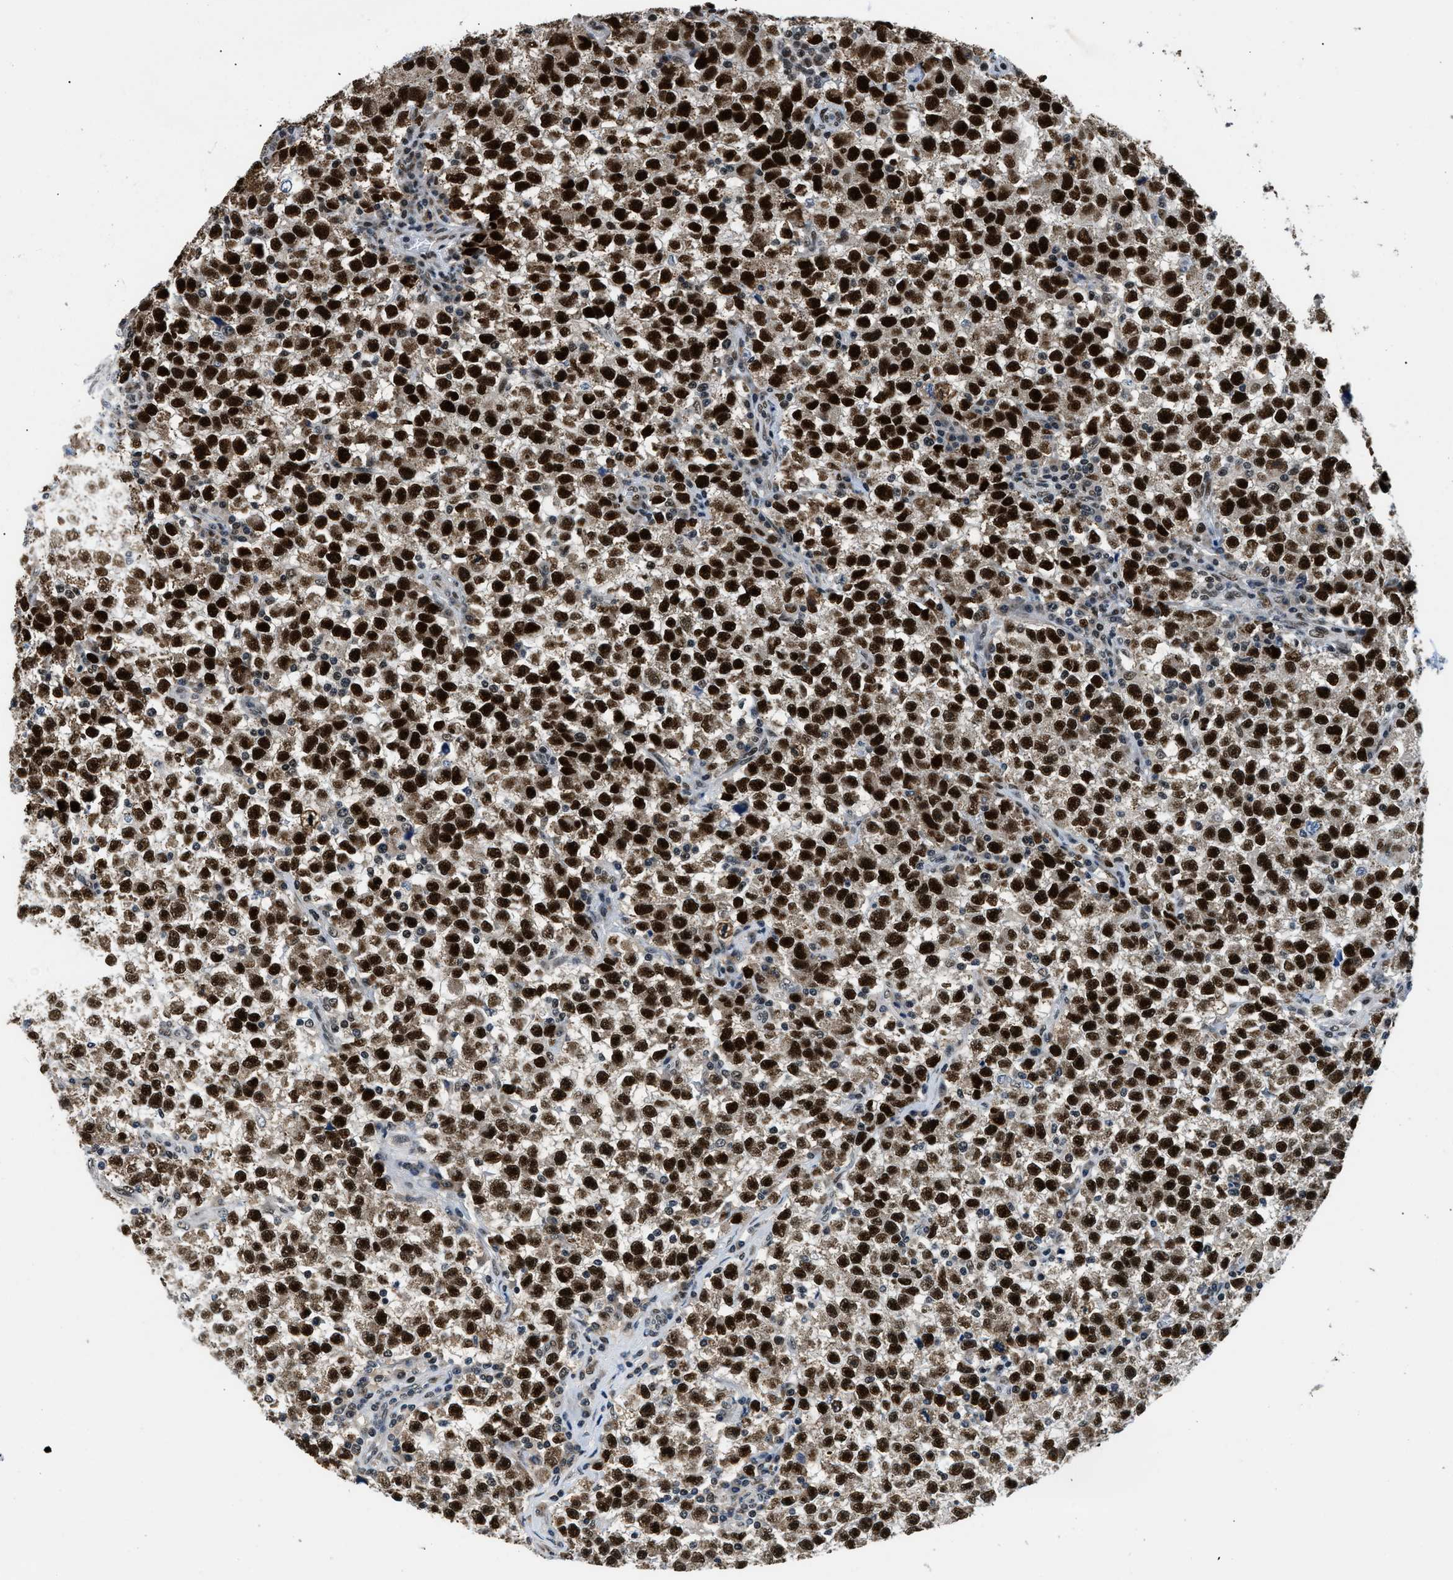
{"staining": {"intensity": "strong", "quantity": ">75%", "location": "nuclear"}, "tissue": "testis cancer", "cell_type": "Tumor cells", "image_type": "cancer", "snomed": [{"axis": "morphology", "description": "Seminoma, NOS"}, {"axis": "topography", "description": "Testis"}], "caption": "Strong nuclear staining is appreciated in approximately >75% of tumor cells in testis cancer.", "gene": "KDM3B", "patient": {"sex": "male", "age": 22}}